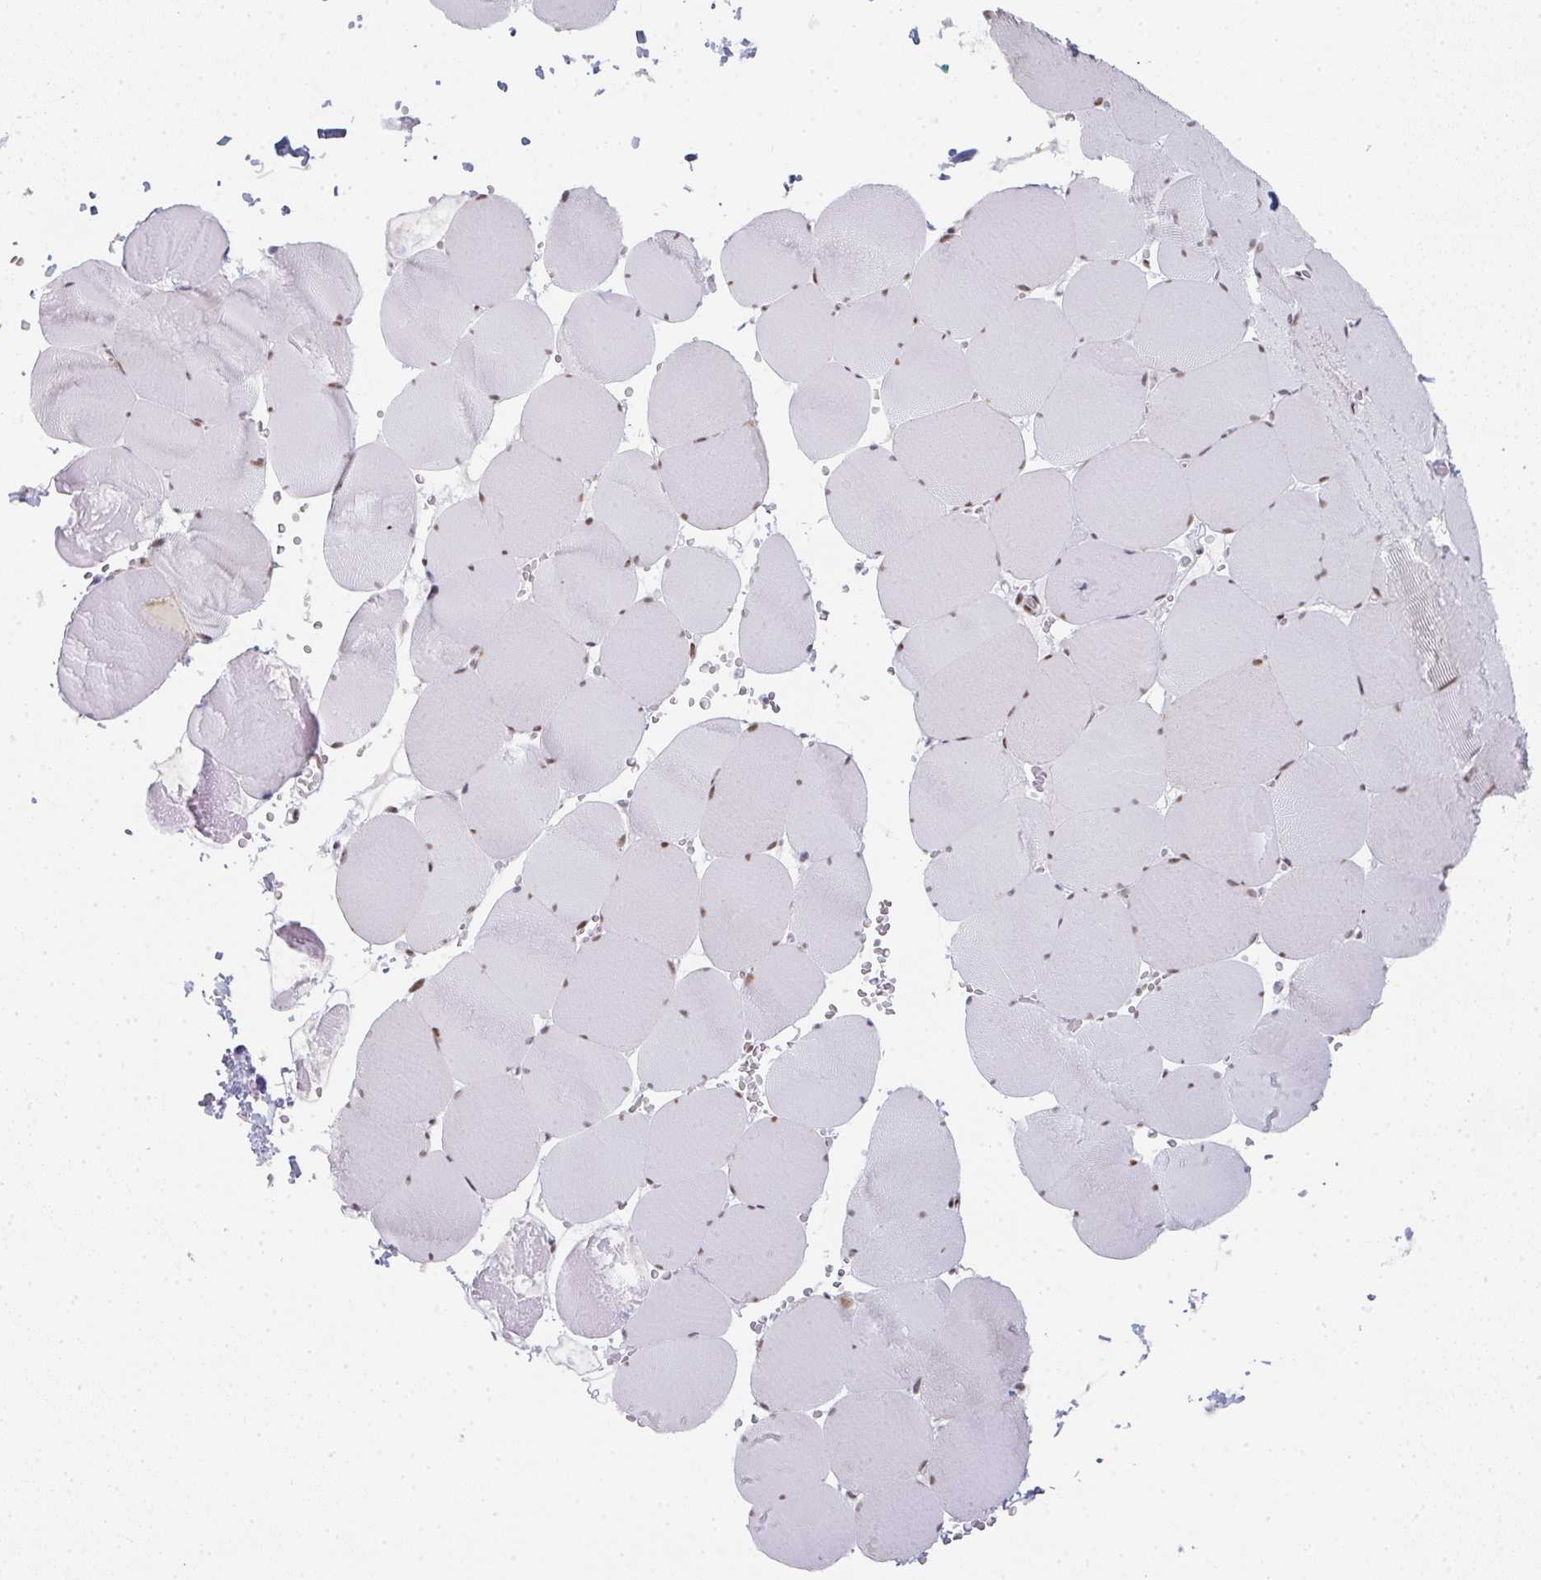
{"staining": {"intensity": "moderate", "quantity": "25%-75%", "location": "nuclear"}, "tissue": "skeletal muscle", "cell_type": "Myocytes", "image_type": "normal", "snomed": [{"axis": "morphology", "description": "Normal tissue, NOS"}, {"axis": "topography", "description": "Skeletal muscle"}, {"axis": "topography", "description": "Head-Neck"}], "caption": "A histopathology image showing moderate nuclear staining in about 25%-75% of myocytes in unremarkable skeletal muscle, as visualized by brown immunohistochemical staining.", "gene": "POU2AF2", "patient": {"sex": "male", "age": 66}}